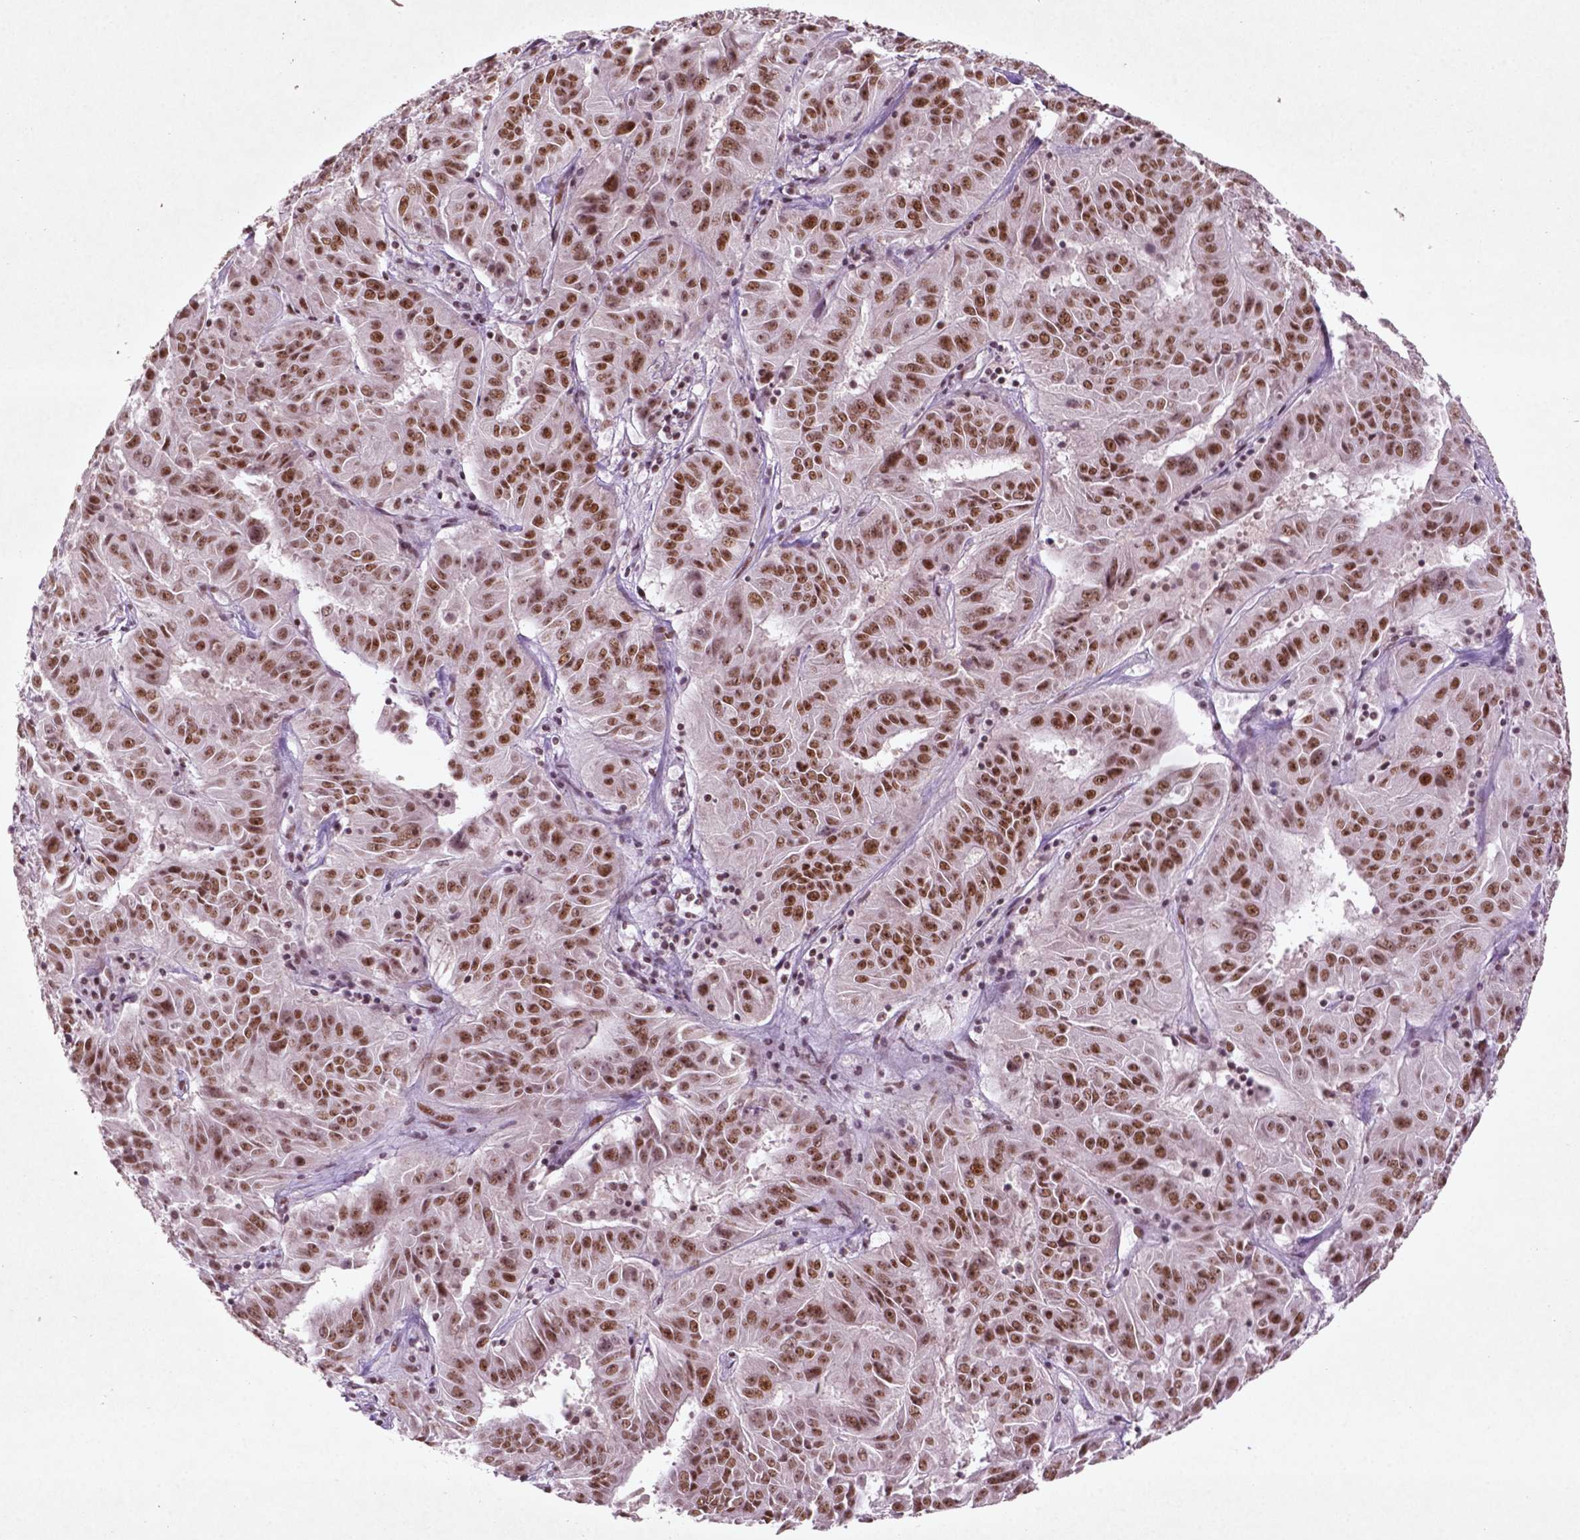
{"staining": {"intensity": "moderate", "quantity": ">75%", "location": "nuclear"}, "tissue": "pancreatic cancer", "cell_type": "Tumor cells", "image_type": "cancer", "snomed": [{"axis": "morphology", "description": "Adenocarcinoma, NOS"}, {"axis": "topography", "description": "Pancreas"}], "caption": "Pancreatic adenocarcinoma stained with a protein marker displays moderate staining in tumor cells.", "gene": "HMG20B", "patient": {"sex": "male", "age": 63}}